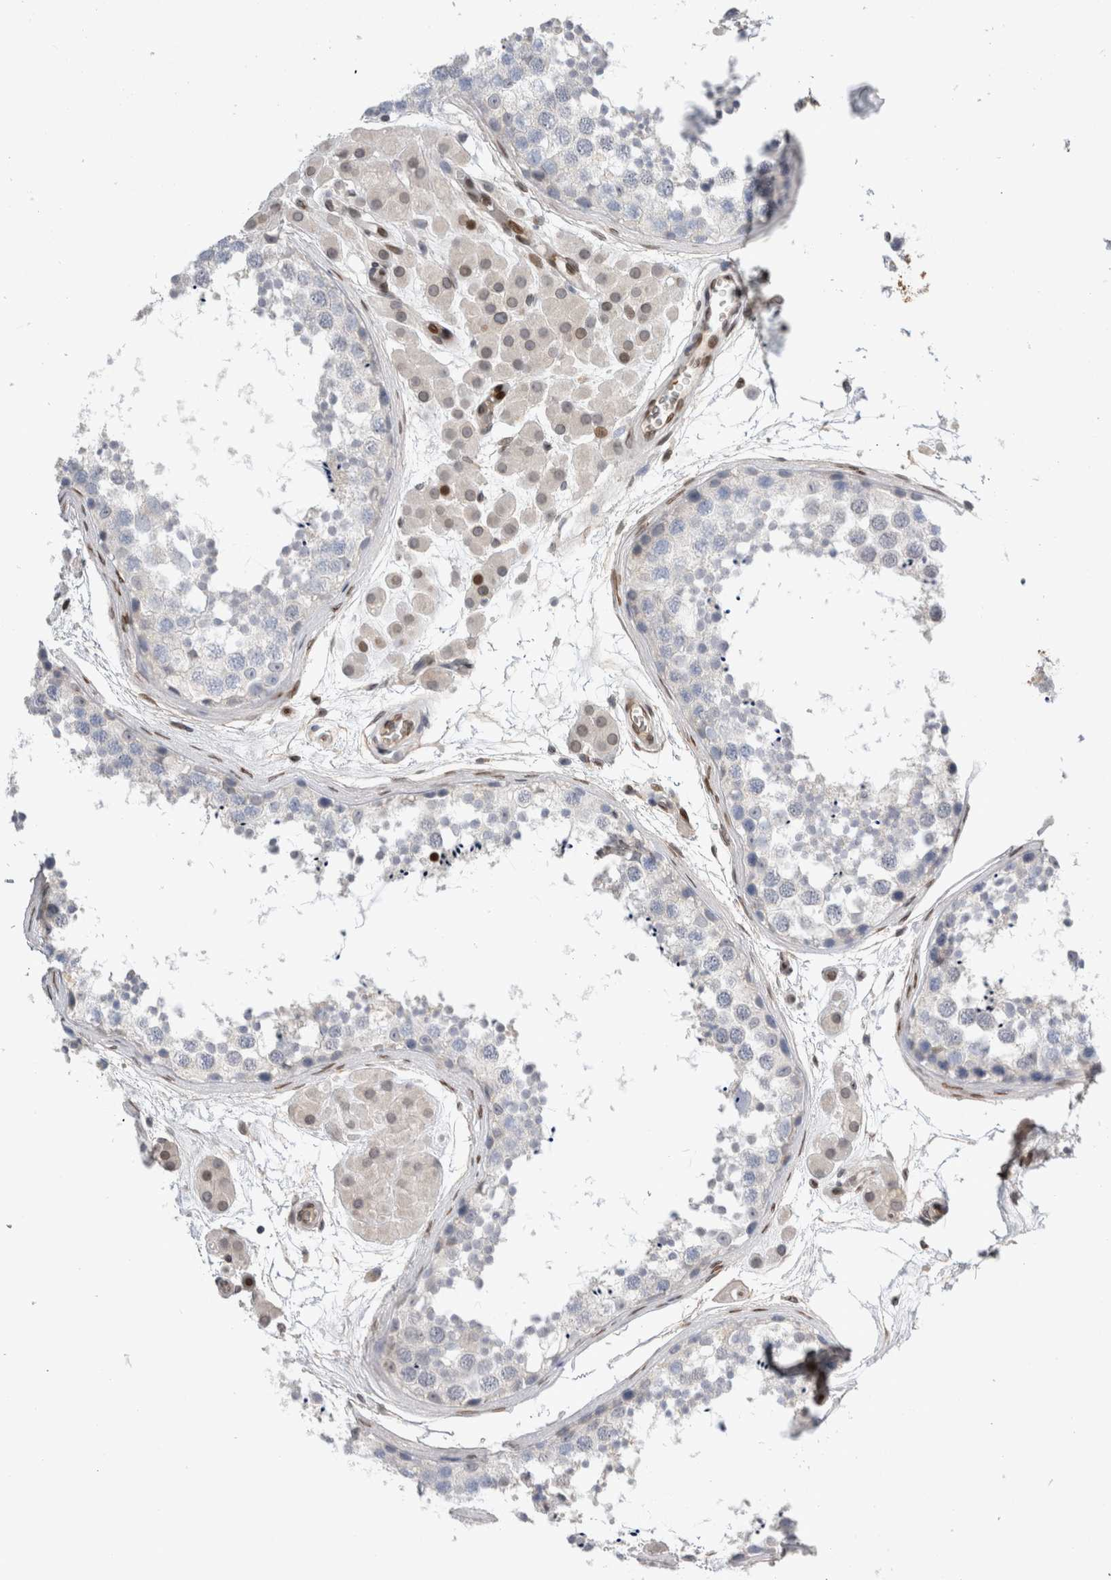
{"staining": {"intensity": "negative", "quantity": "none", "location": "none"}, "tissue": "testis", "cell_type": "Cells in seminiferous ducts", "image_type": "normal", "snomed": [{"axis": "morphology", "description": "Normal tissue, NOS"}, {"axis": "topography", "description": "Testis"}], "caption": "This is an IHC histopathology image of normal human testis. There is no staining in cells in seminiferous ducts.", "gene": "DMTN", "patient": {"sex": "male", "age": 56}}